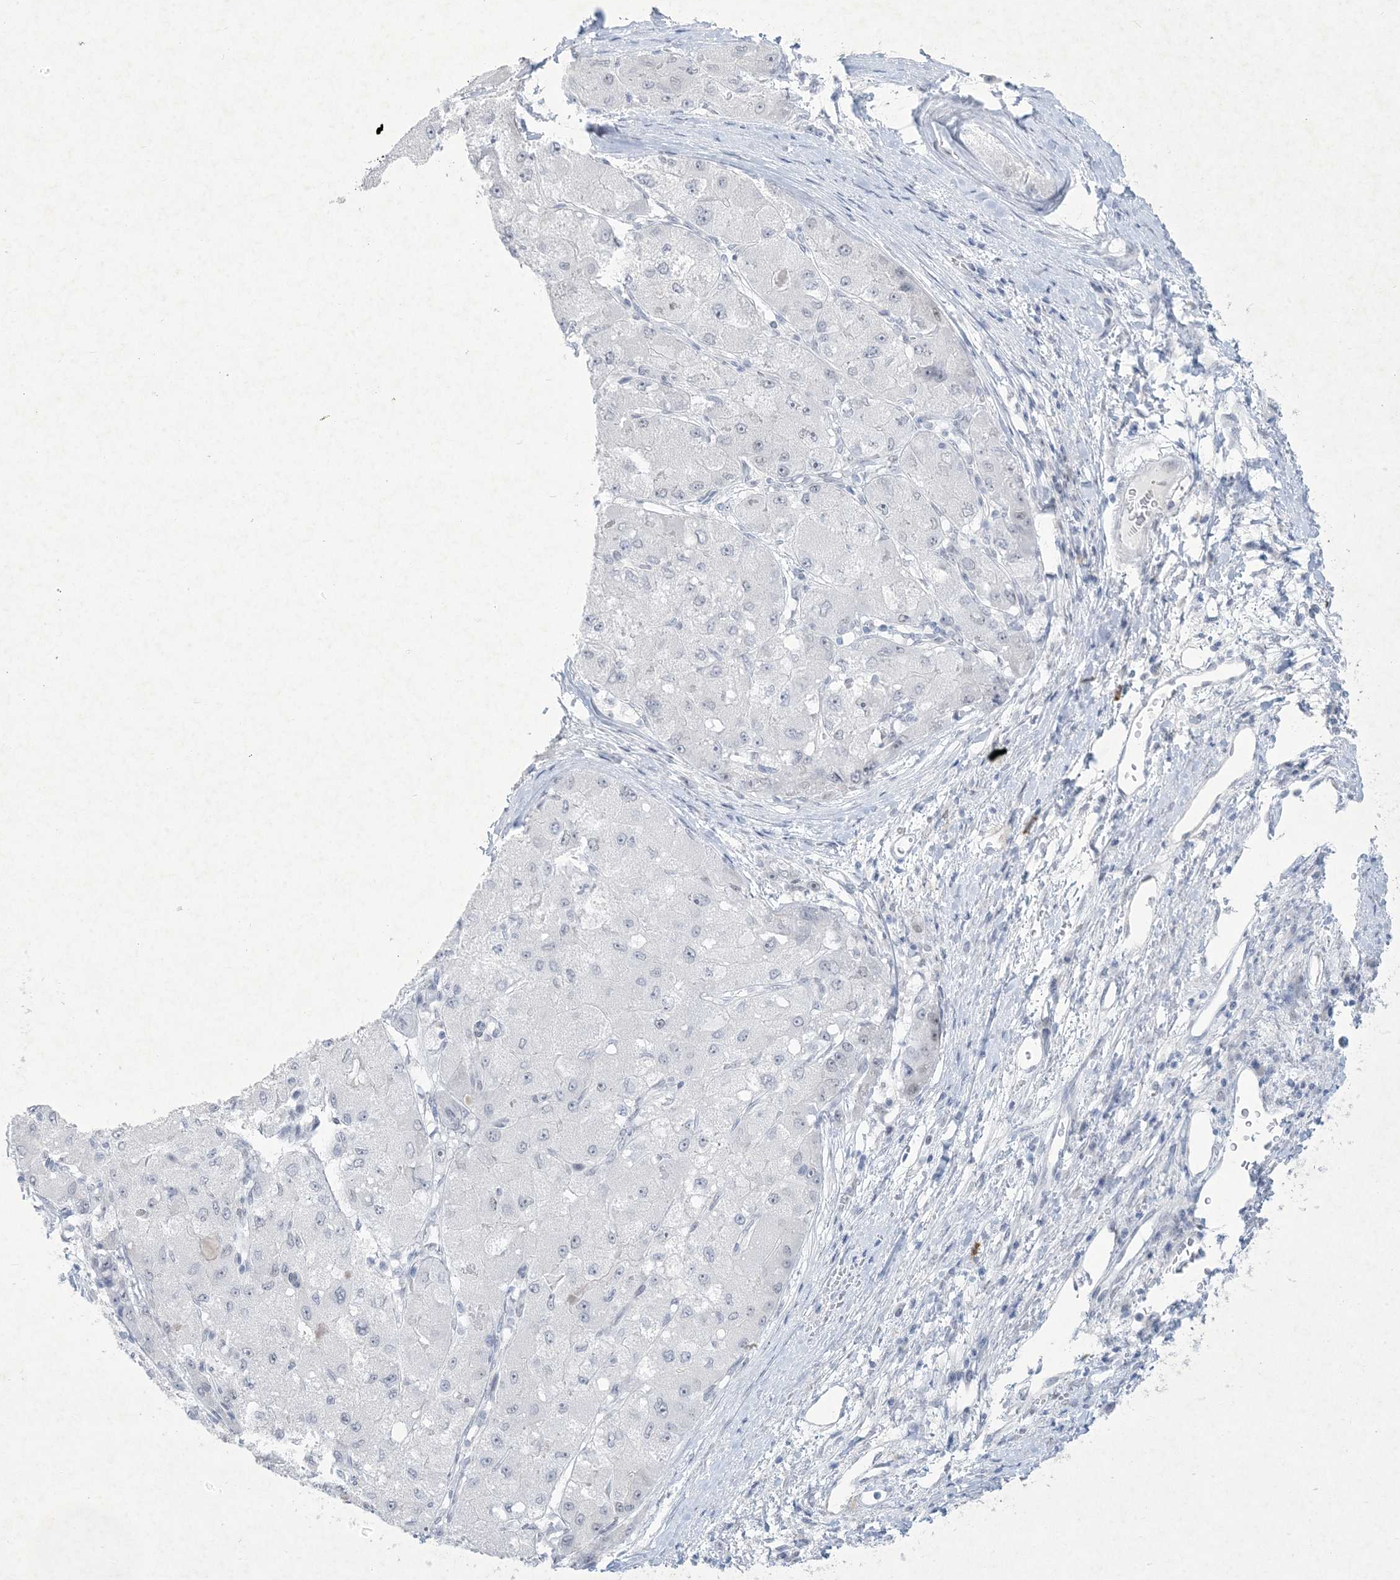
{"staining": {"intensity": "negative", "quantity": "none", "location": "none"}, "tissue": "liver cancer", "cell_type": "Tumor cells", "image_type": "cancer", "snomed": [{"axis": "morphology", "description": "Carcinoma, Hepatocellular, NOS"}, {"axis": "topography", "description": "Liver"}], "caption": "The photomicrograph shows no significant expression in tumor cells of liver cancer (hepatocellular carcinoma).", "gene": "HOMEZ", "patient": {"sex": "male", "age": 80}}